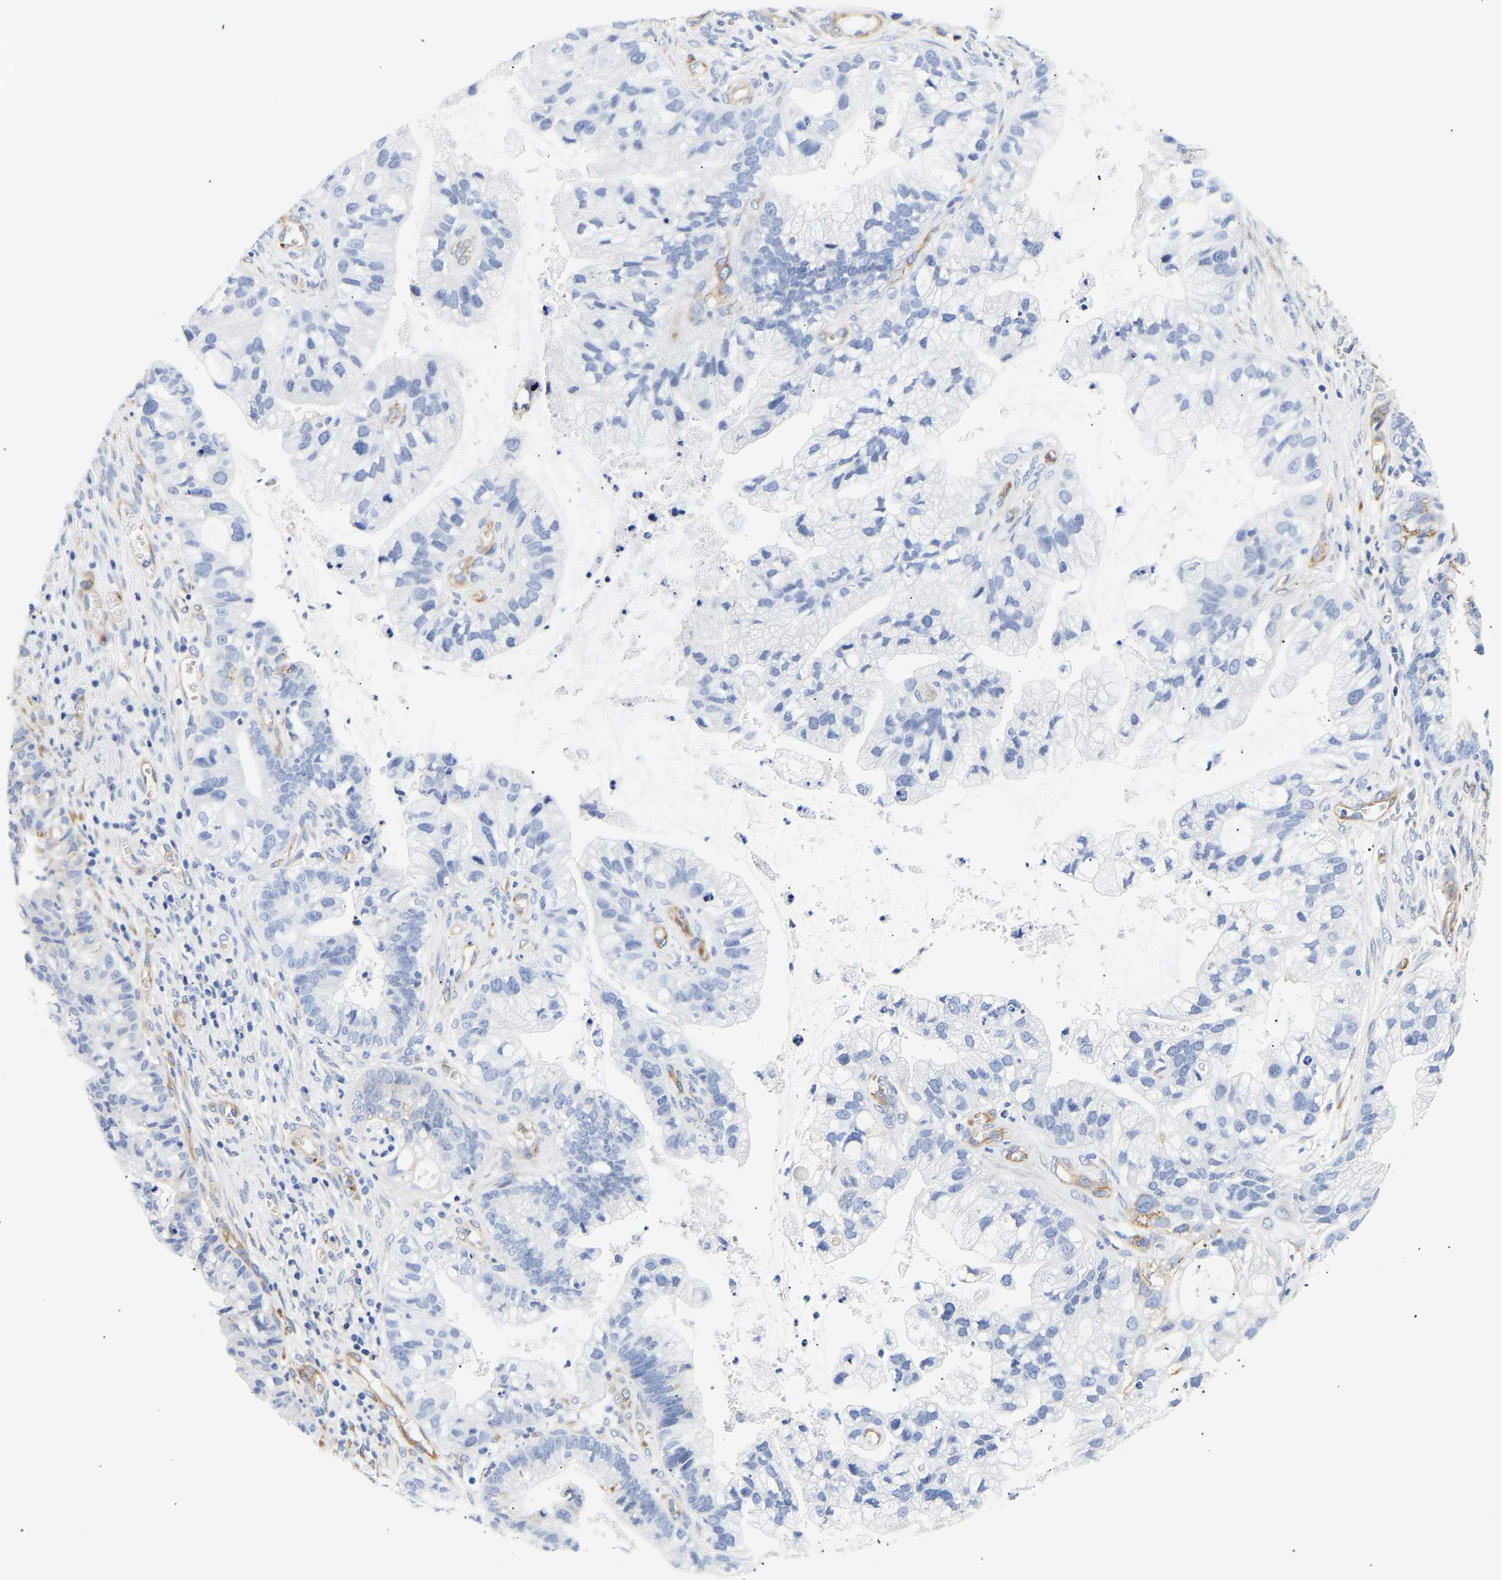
{"staining": {"intensity": "negative", "quantity": "none", "location": "none"}, "tissue": "cervical cancer", "cell_type": "Tumor cells", "image_type": "cancer", "snomed": [{"axis": "morphology", "description": "Adenocarcinoma, NOS"}, {"axis": "topography", "description": "Cervix"}], "caption": "Immunohistochemical staining of adenocarcinoma (cervical) shows no significant positivity in tumor cells. The staining is performed using DAB (3,3'-diaminobenzidine) brown chromogen with nuclei counter-stained in using hematoxylin.", "gene": "IGFBP7", "patient": {"sex": "female", "age": 44}}